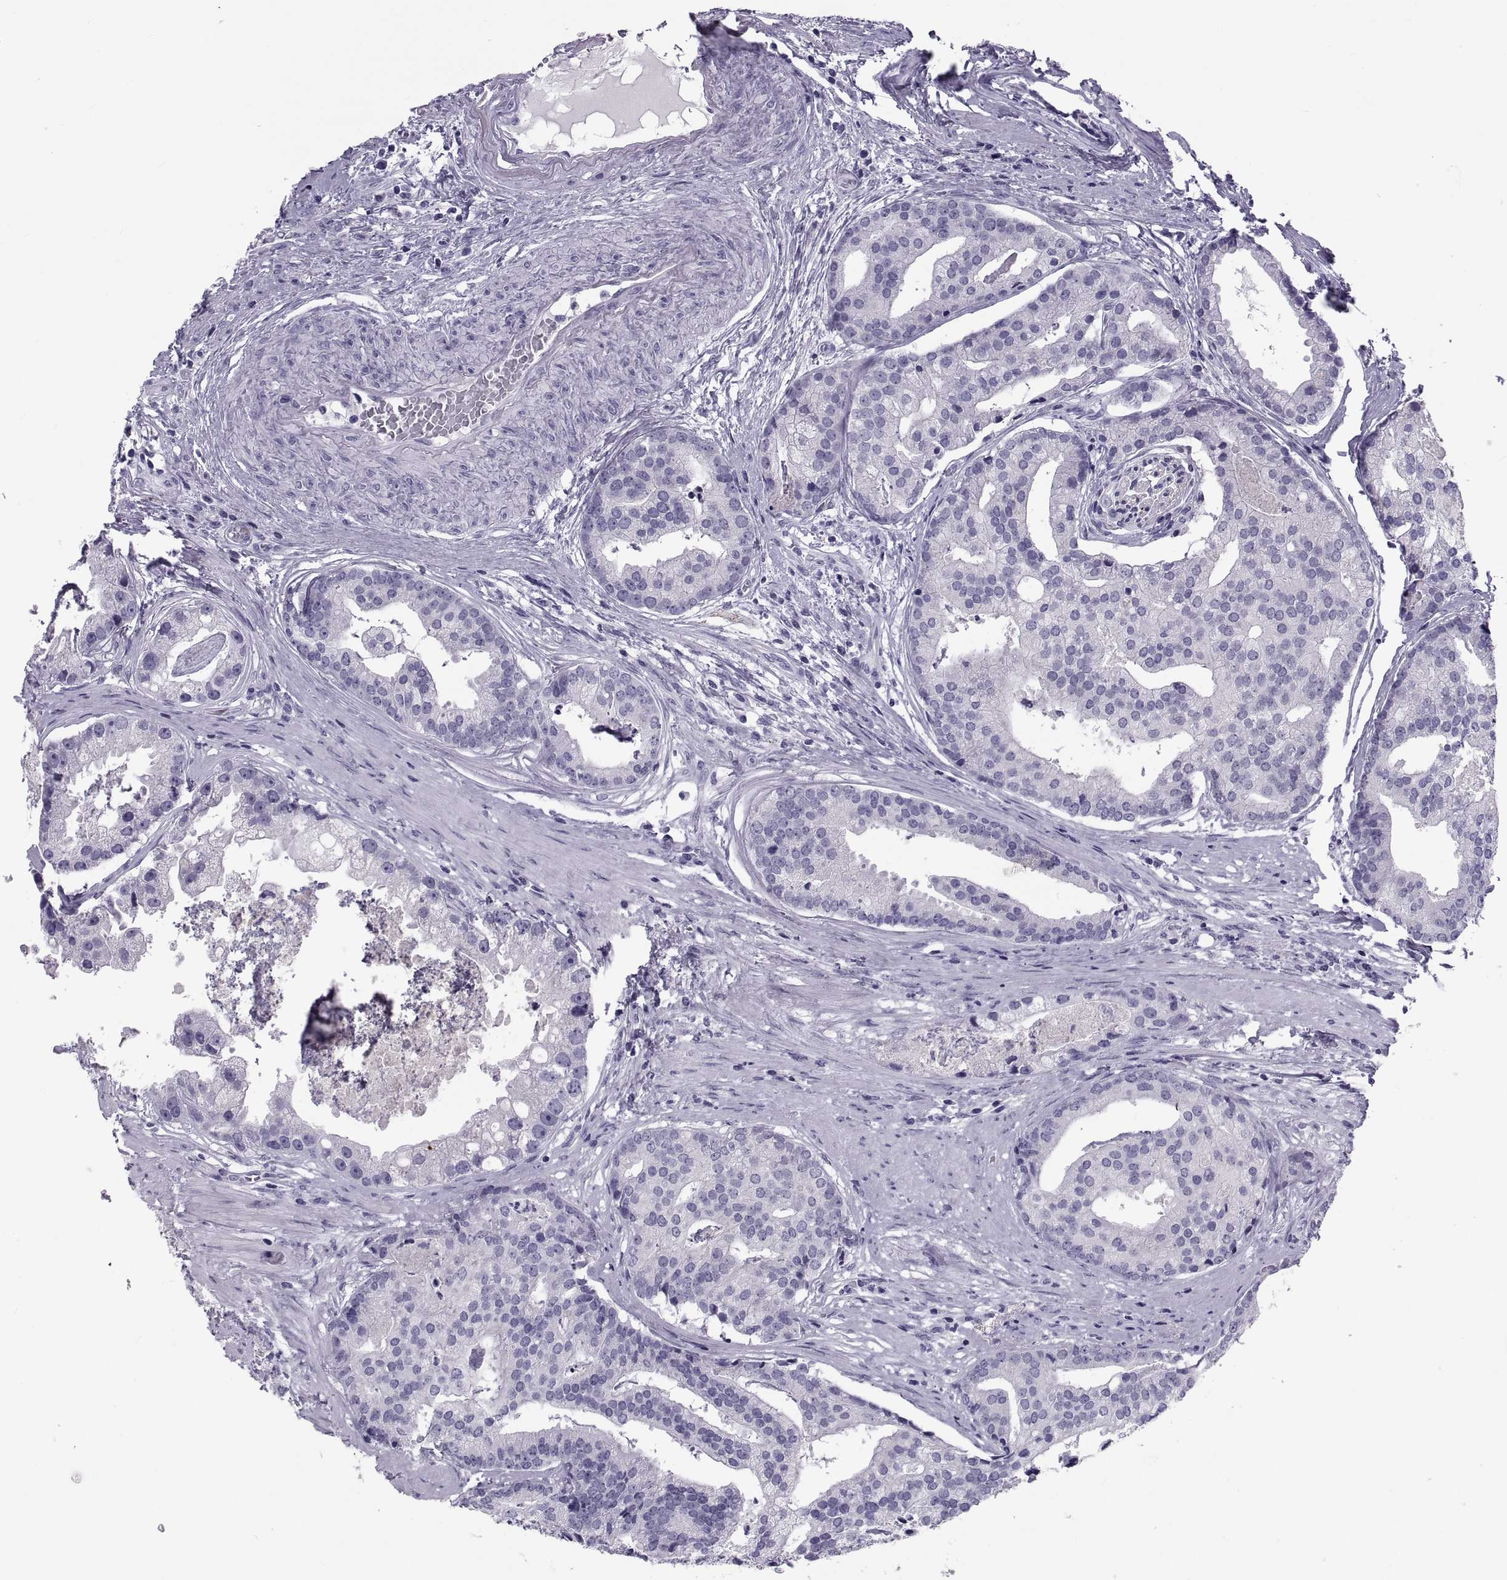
{"staining": {"intensity": "negative", "quantity": "none", "location": "none"}, "tissue": "prostate cancer", "cell_type": "Tumor cells", "image_type": "cancer", "snomed": [{"axis": "morphology", "description": "Adenocarcinoma, NOS"}, {"axis": "topography", "description": "Prostate and seminal vesicle, NOS"}, {"axis": "topography", "description": "Prostate"}], "caption": "The image shows no staining of tumor cells in prostate cancer (adenocarcinoma).", "gene": "DEFB129", "patient": {"sex": "male", "age": 44}}